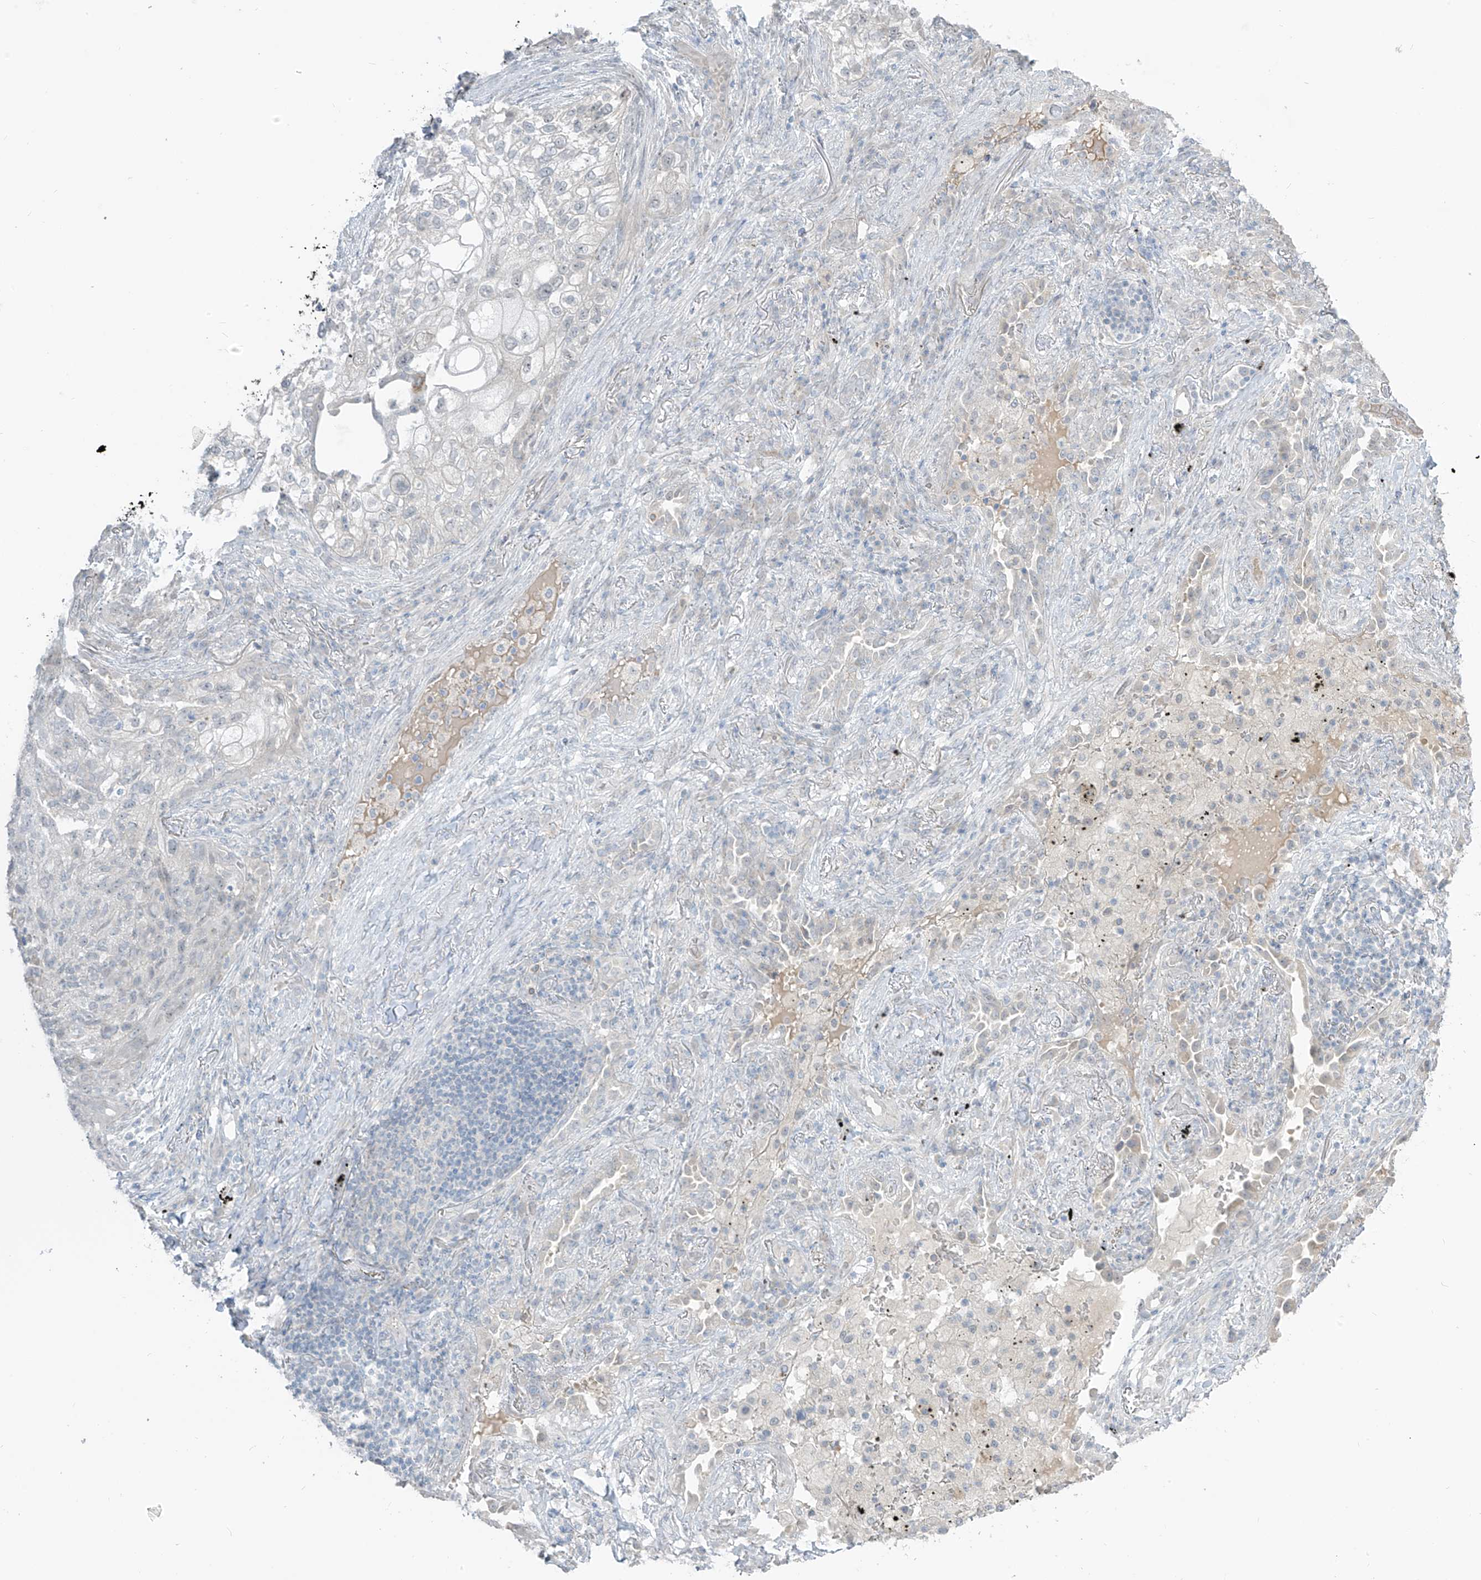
{"staining": {"intensity": "negative", "quantity": "none", "location": "none"}, "tissue": "lung cancer", "cell_type": "Tumor cells", "image_type": "cancer", "snomed": [{"axis": "morphology", "description": "Squamous cell carcinoma, NOS"}, {"axis": "topography", "description": "Lung"}], "caption": "IHC of human lung squamous cell carcinoma displays no staining in tumor cells.", "gene": "PRDM6", "patient": {"sex": "female", "age": 63}}